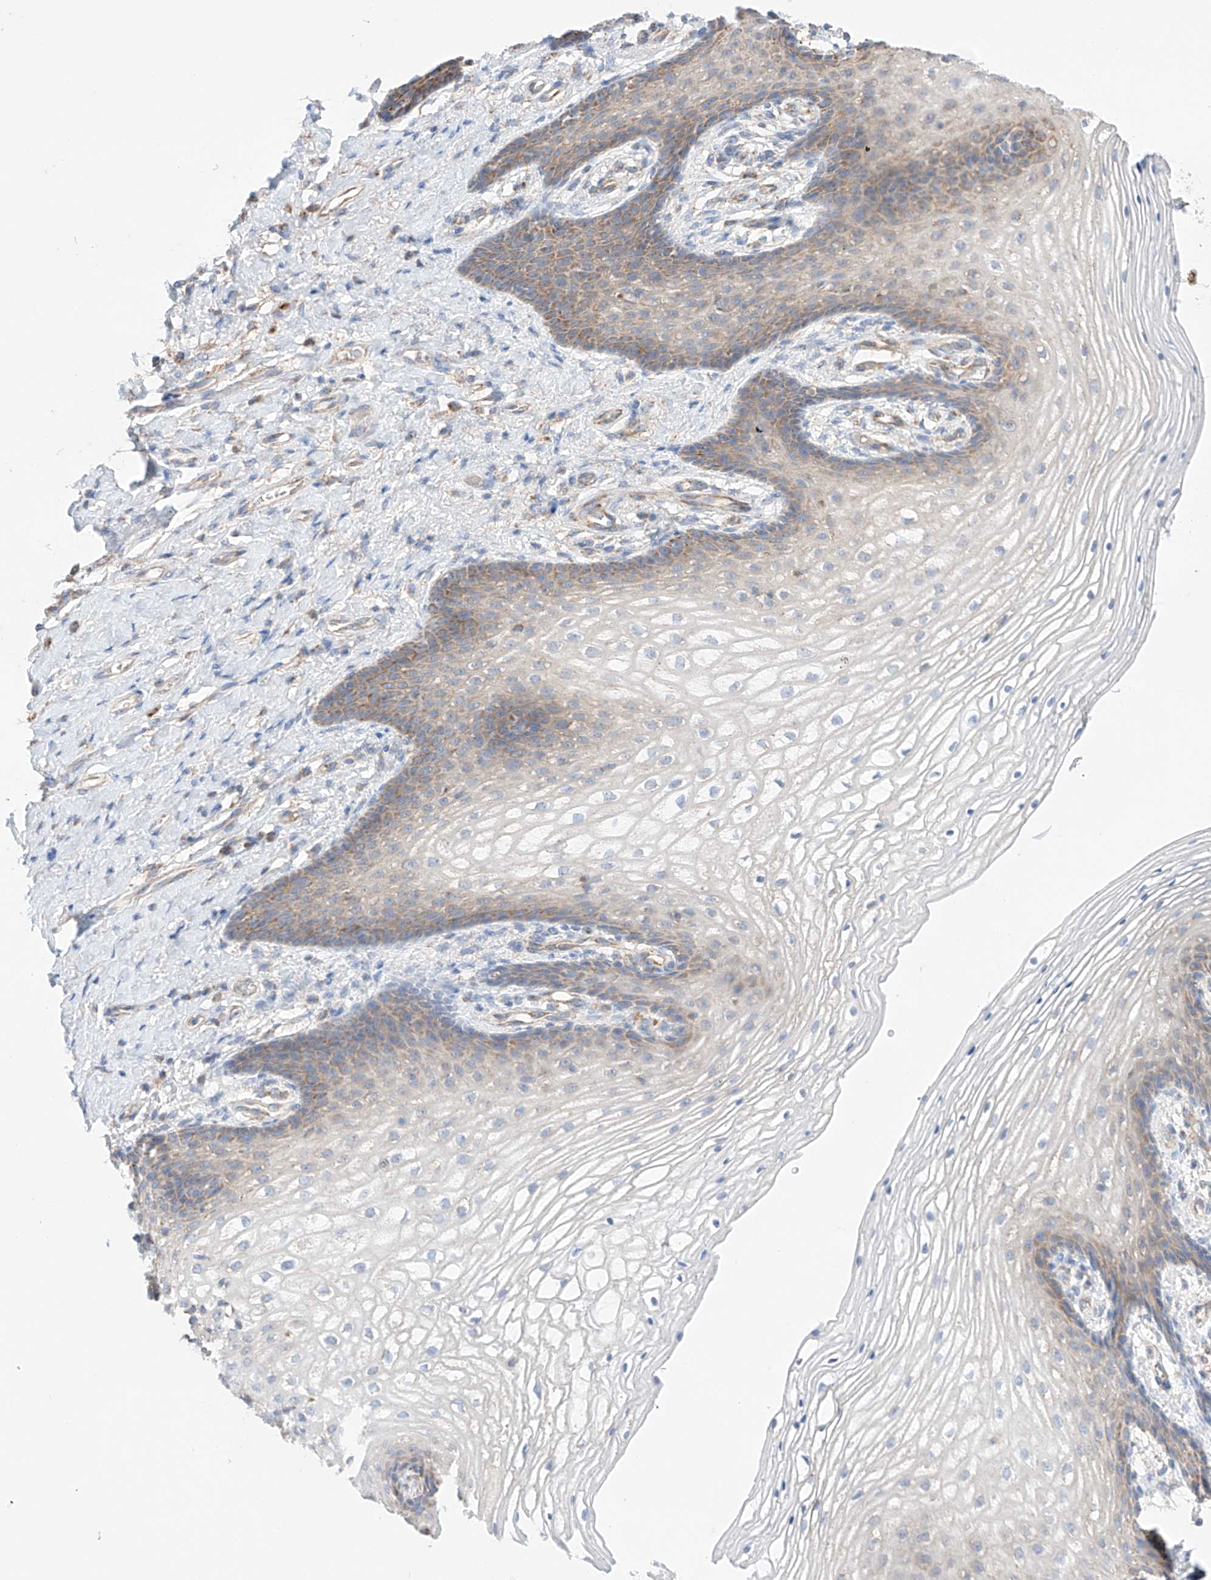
{"staining": {"intensity": "moderate", "quantity": "25%-75%", "location": "cytoplasmic/membranous"}, "tissue": "vagina", "cell_type": "Squamous epithelial cells", "image_type": "normal", "snomed": [{"axis": "morphology", "description": "Normal tissue, NOS"}, {"axis": "topography", "description": "Vagina"}], "caption": "Vagina stained with a brown dye displays moderate cytoplasmic/membranous positive positivity in about 25%-75% of squamous epithelial cells.", "gene": "KTI12", "patient": {"sex": "female", "age": 60}}